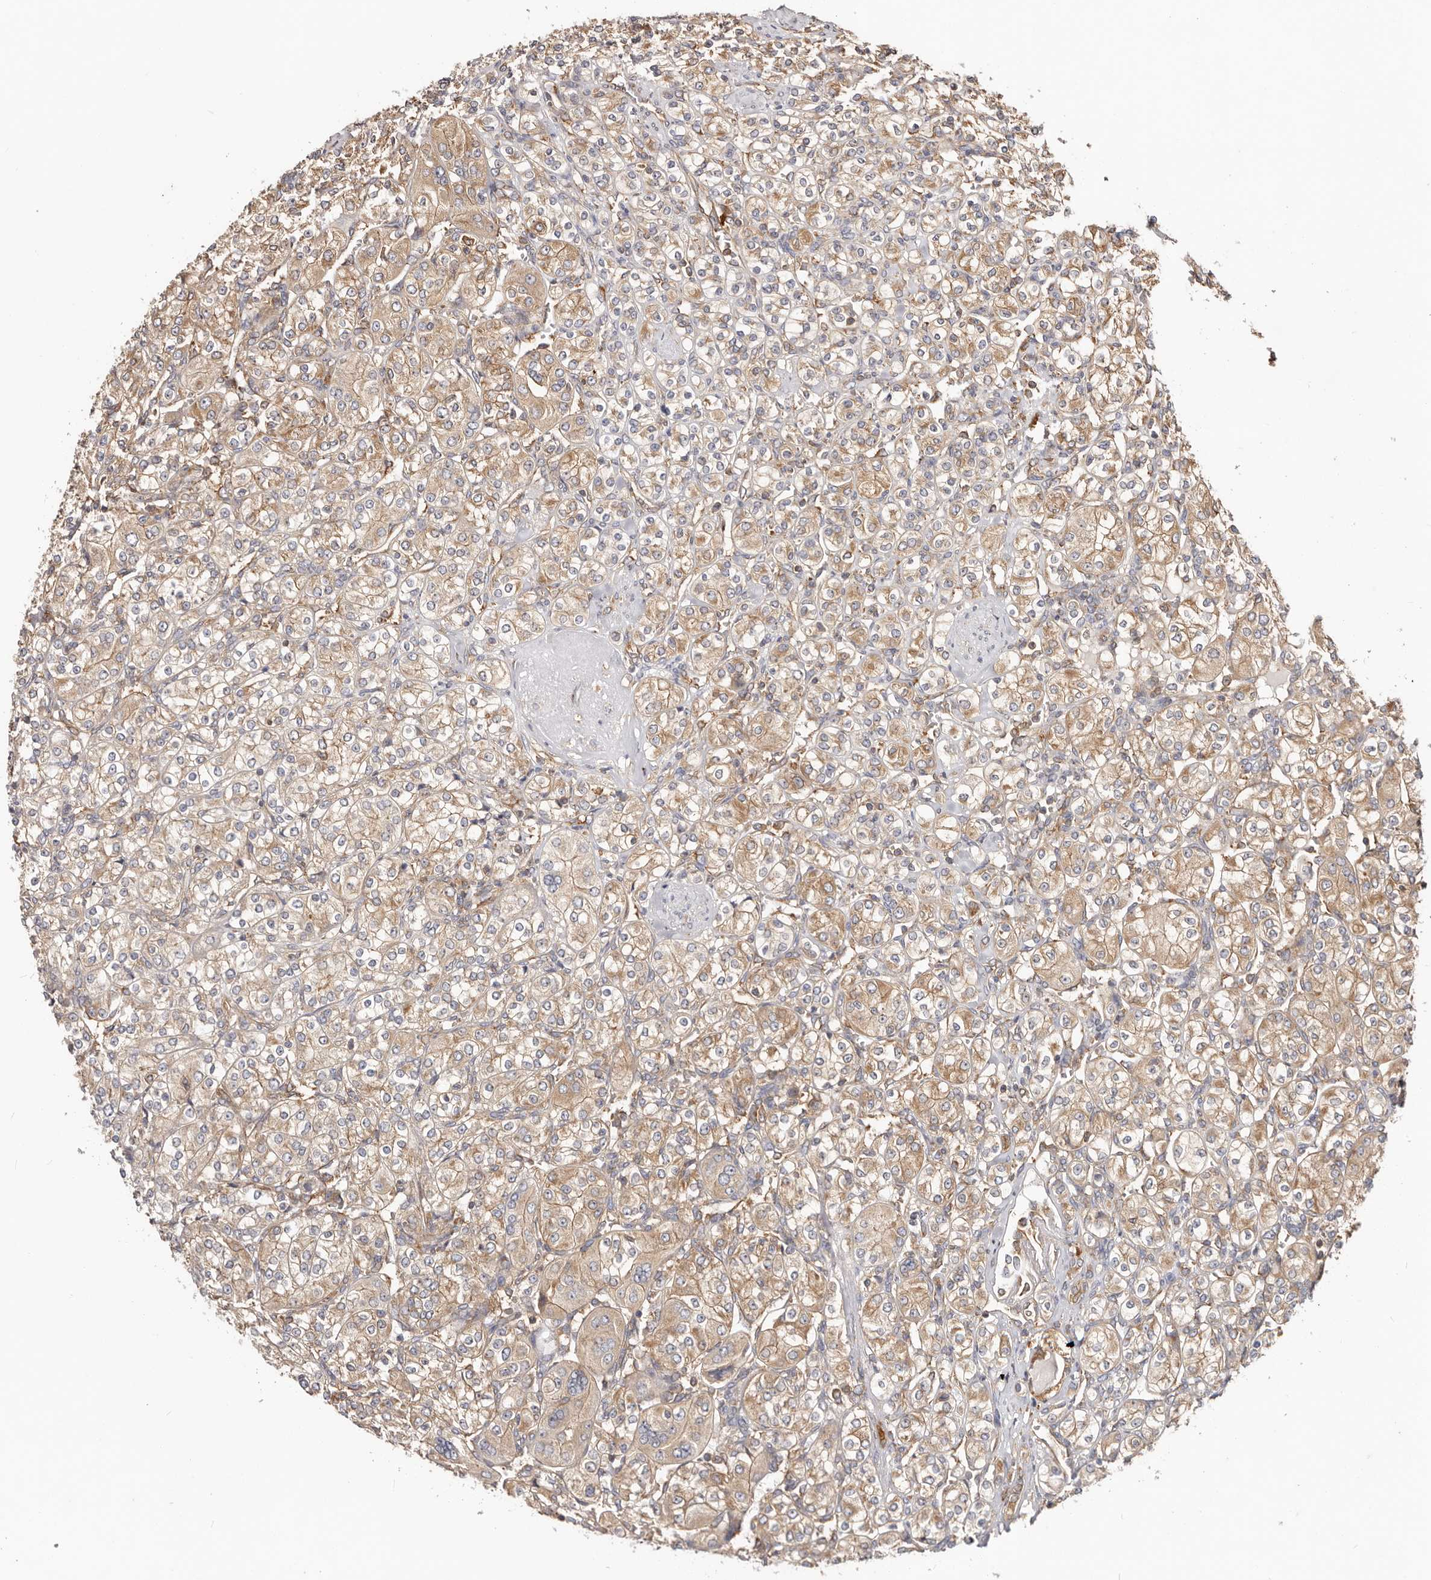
{"staining": {"intensity": "moderate", "quantity": ">75%", "location": "cytoplasmic/membranous"}, "tissue": "renal cancer", "cell_type": "Tumor cells", "image_type": "cancer", "snomed": [{"axis": "morphology", "description": "Adenocarcinoma, NOS"}, {"axis": "topography", "description": "Kidney"}], "caption": "Tumor cells demonstrate medium levels of moderate cytoplasmic/membranous staining in approximately >75% of cells in renal cancer.", "gene": "EPRS1", "patient": {"sex": "male", "age": 77}}